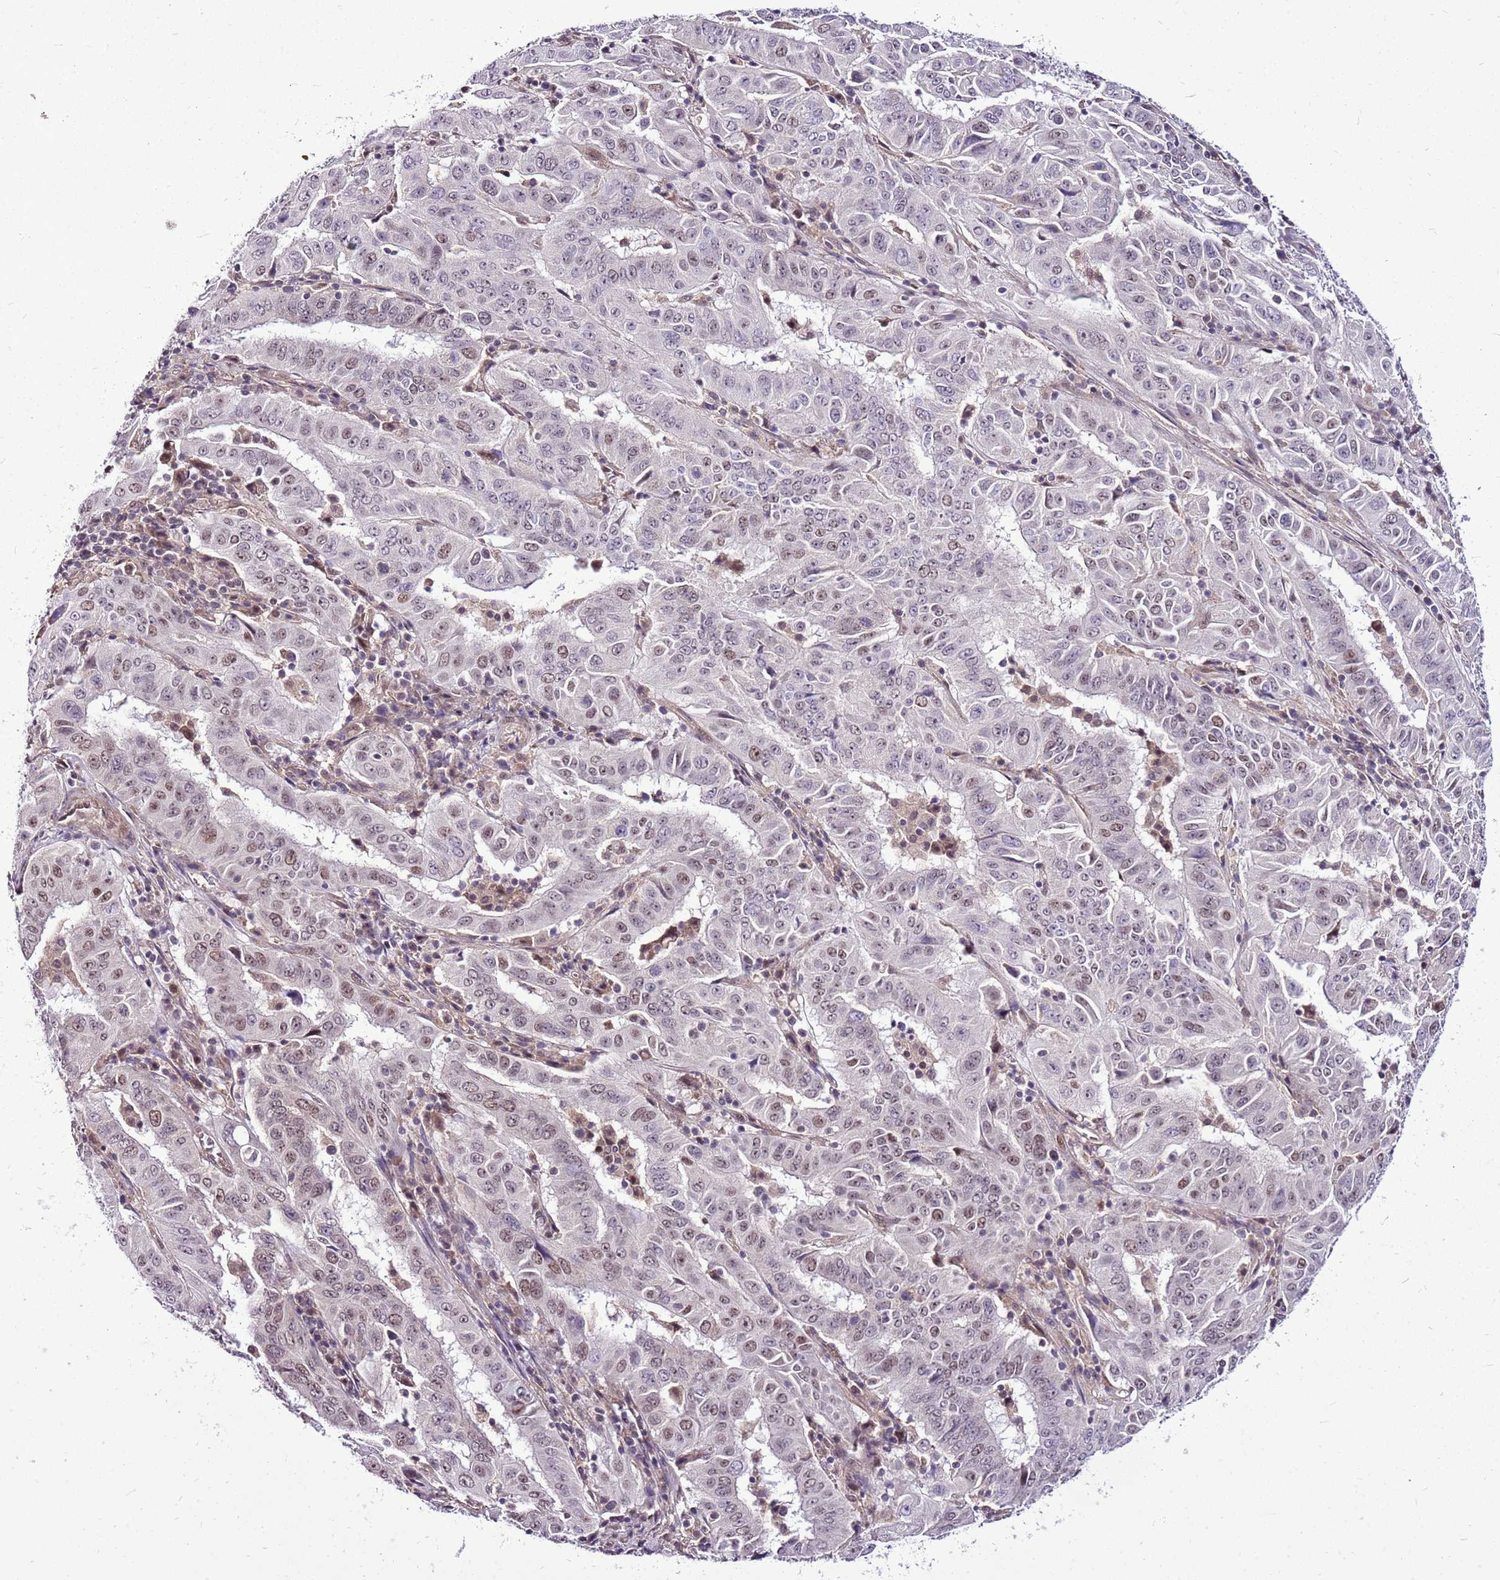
{"staining": {"intensity": "weak", "quantity": "25%-75%", "location": "nuclear"}, "tissue": "pancreatic cancer", "cell_type": "Tumor cells", "image_type": "cancer", "snomed": [{"axis": "morphology", "description": "Adenocarcinoma, NOS"}, {"axis": "topography", "description": "Pancreas"}], "caption": "Protein staining of pancreatic cancer tissue reveals weak nuclear expression in about 25%-75% of tumor cells. The staining was performed using DAB to visualize the protein expression in brown, while the nuclei were stained in blue with hematoxylin (Magnification: 20x).", "gene": "CCDC166", "patient": {"sex": "male", "age": 63}}